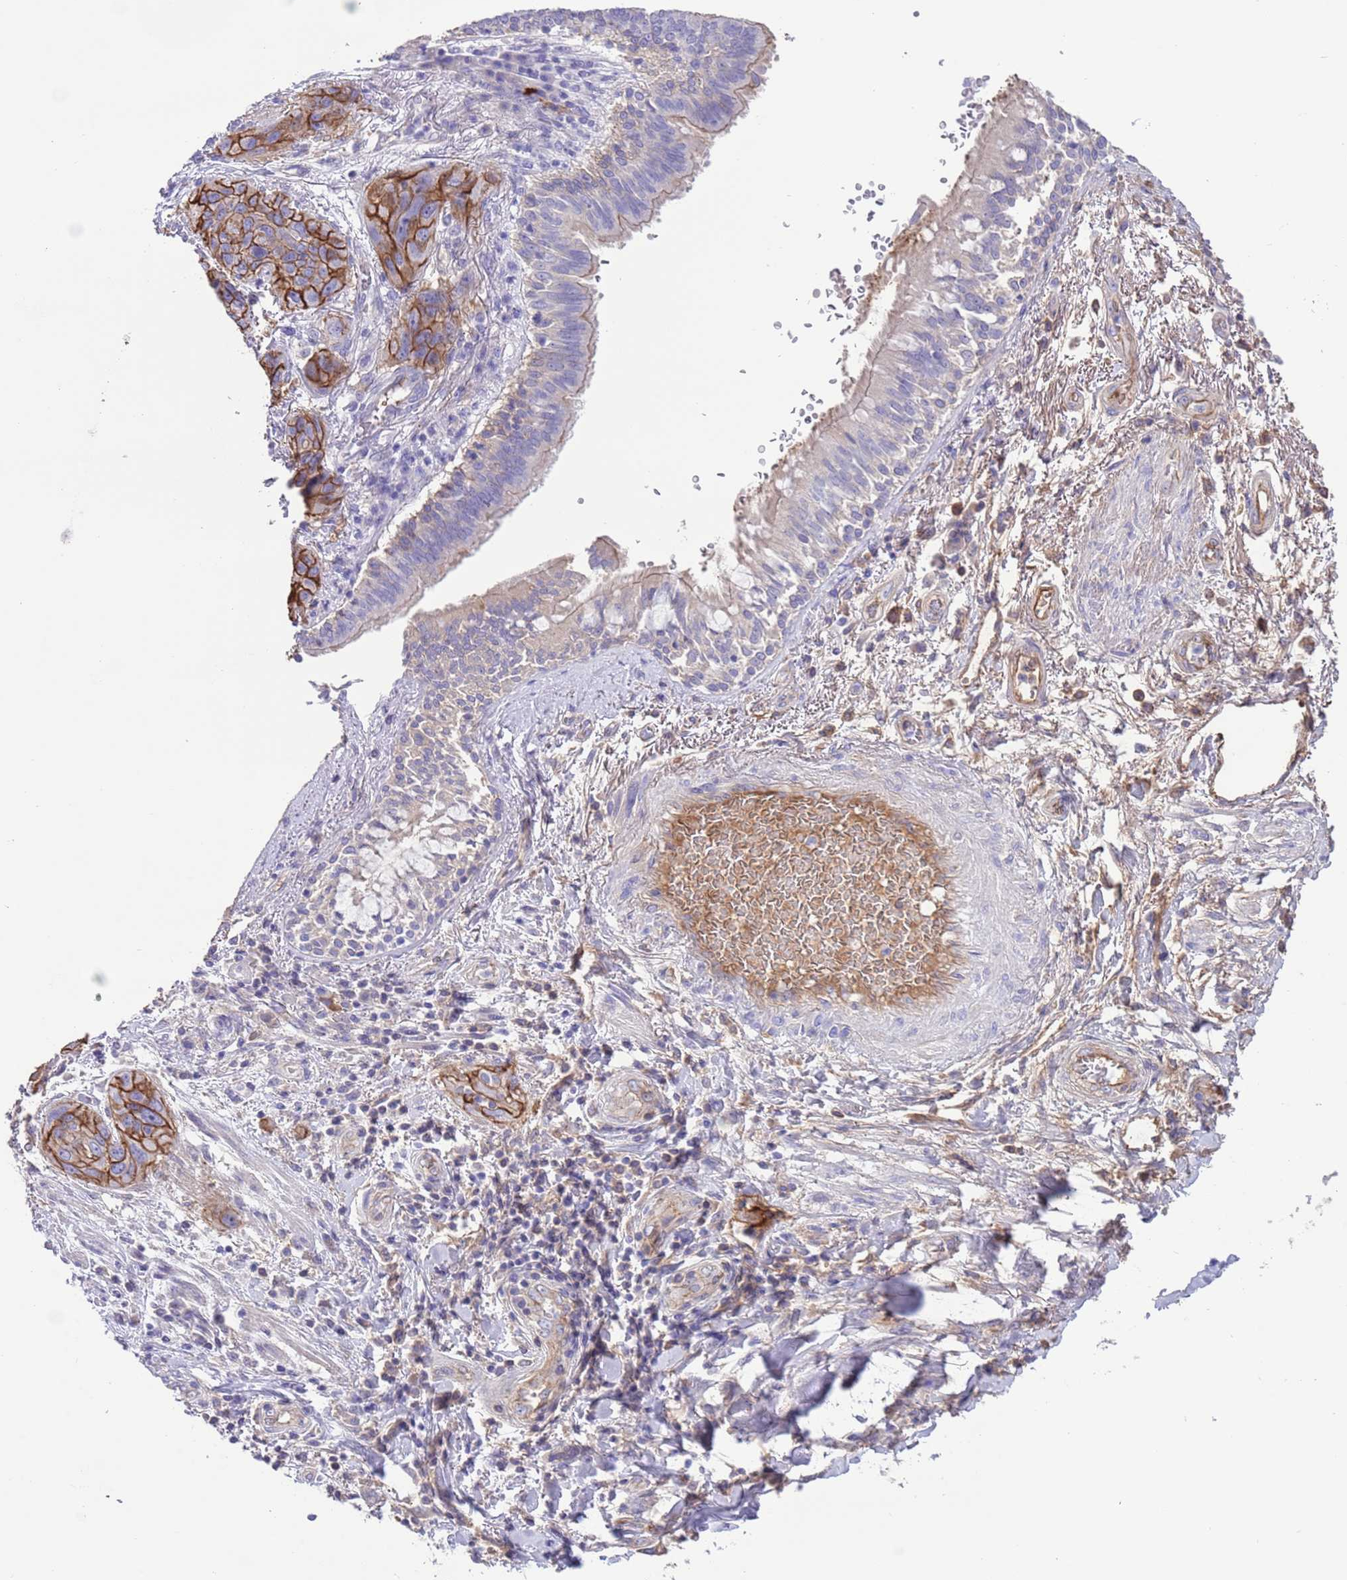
{"staining": {"intensity": "moderate", "quantity": ">75%", "location": "cytoplasmic/membranous"}, "tissue": "lung cancer", "cell_type": "Tumor cells", "image_type": "cancer", "snomed": [{"axis": "morphology", "description": "Squamous cell carcinoma, NOS"}, {"axis": "topography", "description": "Lung"}], "caption": "This histopathology image demonstrates immunohistochemistry staining of human lung cancer, with medium moderate cytoplasmic/membranous staining in approximately >75% of tumor cells.", "gene": "IGF1", "patient": {"sex": "female", "age": 70}}